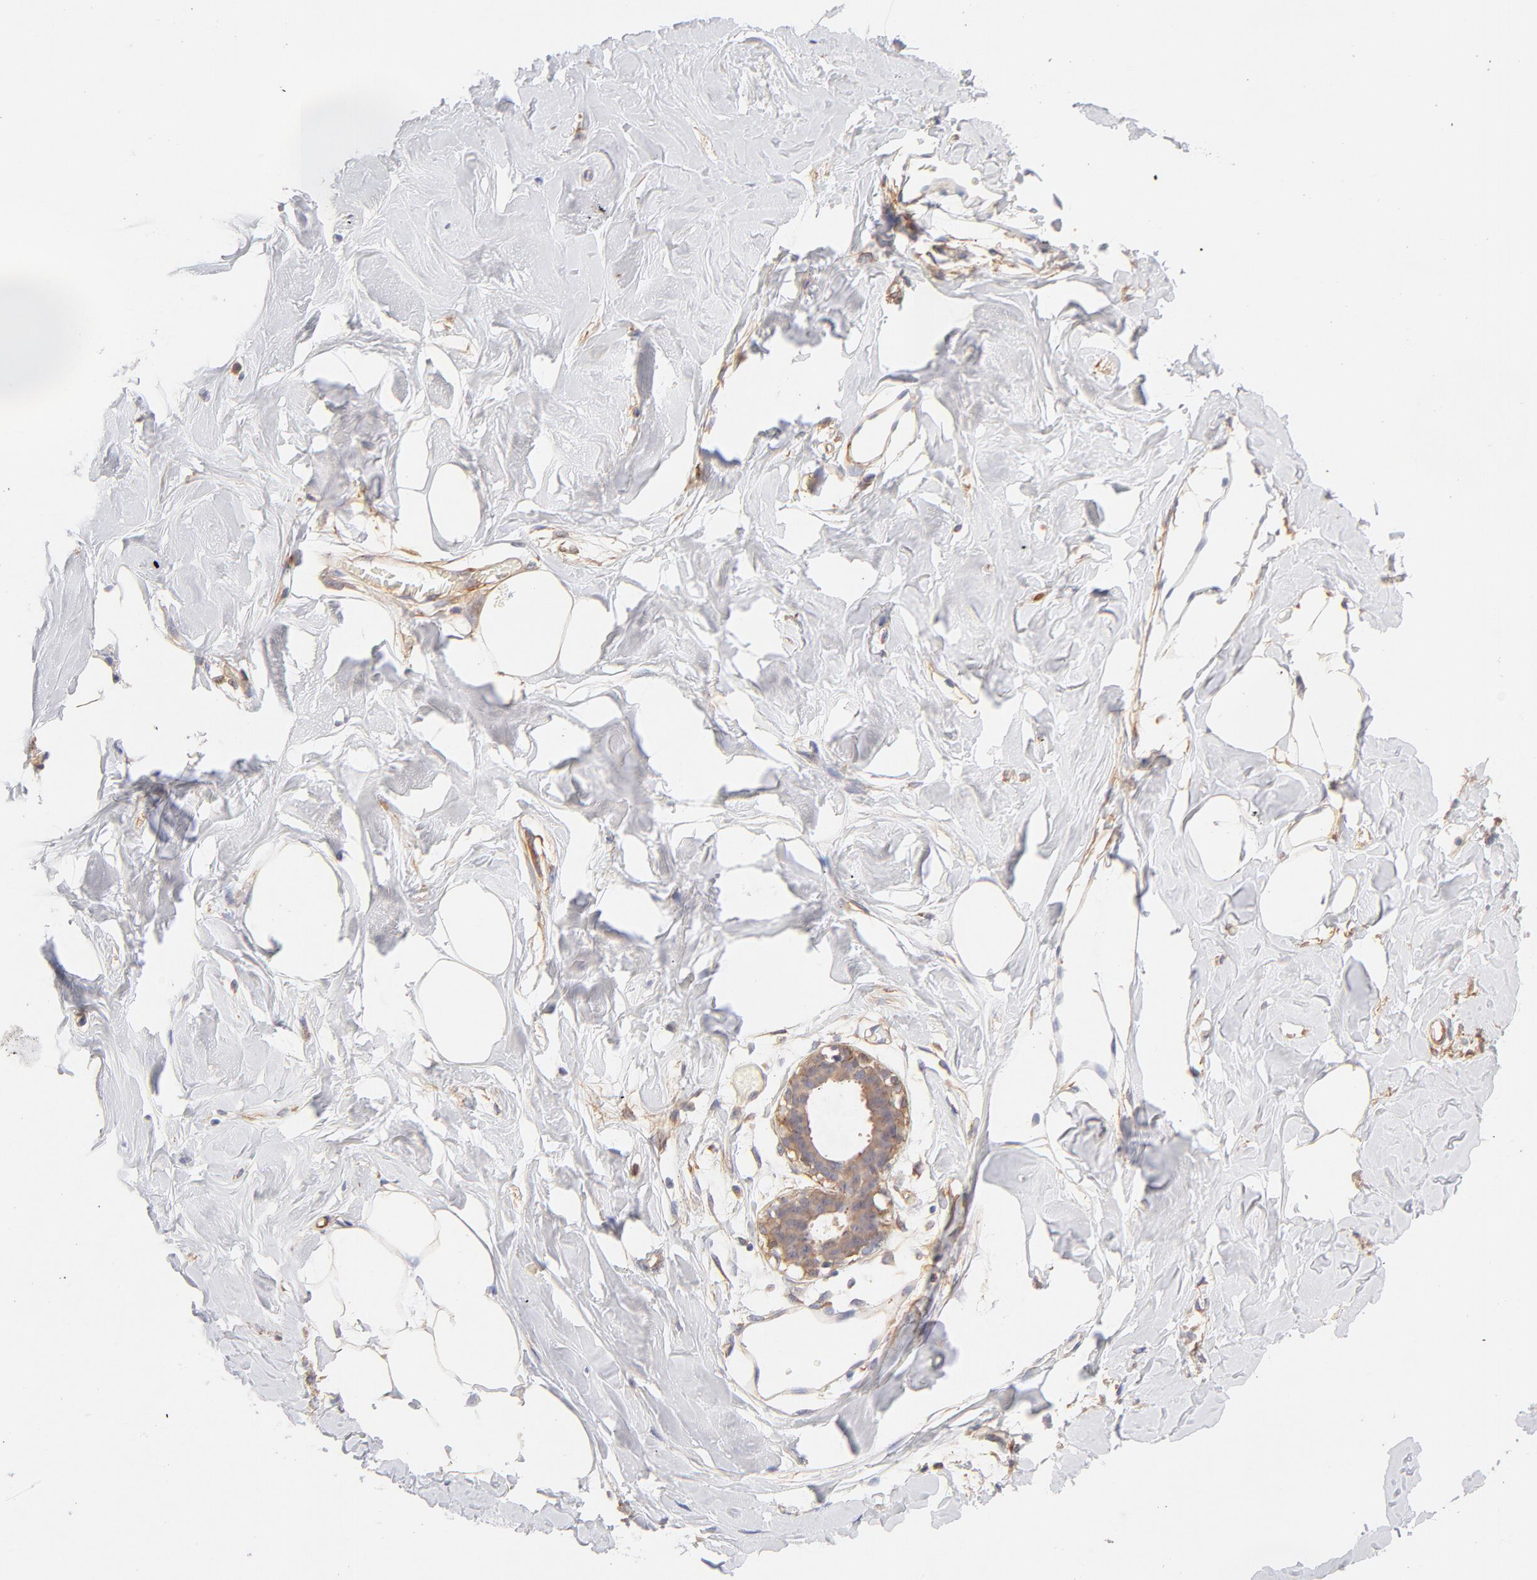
{"staining": {"intensity": "negative", "quantity": "none", "location": "none"}, "tissue": "breast", "cell_type": "Adipocytes", "image_type": "normal", "snomed": [{"axis": "morphology", "description": "Normal tissue, NOS"}, {"axis": "topography", "description": "Breast"}, {"axis": "topography", "description": "Adipose tissue"}], "caption": "An immunohistochemistry (IHC) photomicrograph of benign breast is shown. There is no staining in adipocytes of breast. Brightfield microscopy of IHC stained with DAB (brown) and hematoxylin (blue), captured at high magnification.", "gene": "LDLRAP1", "patient": {"sex": "female", "age": 25}}